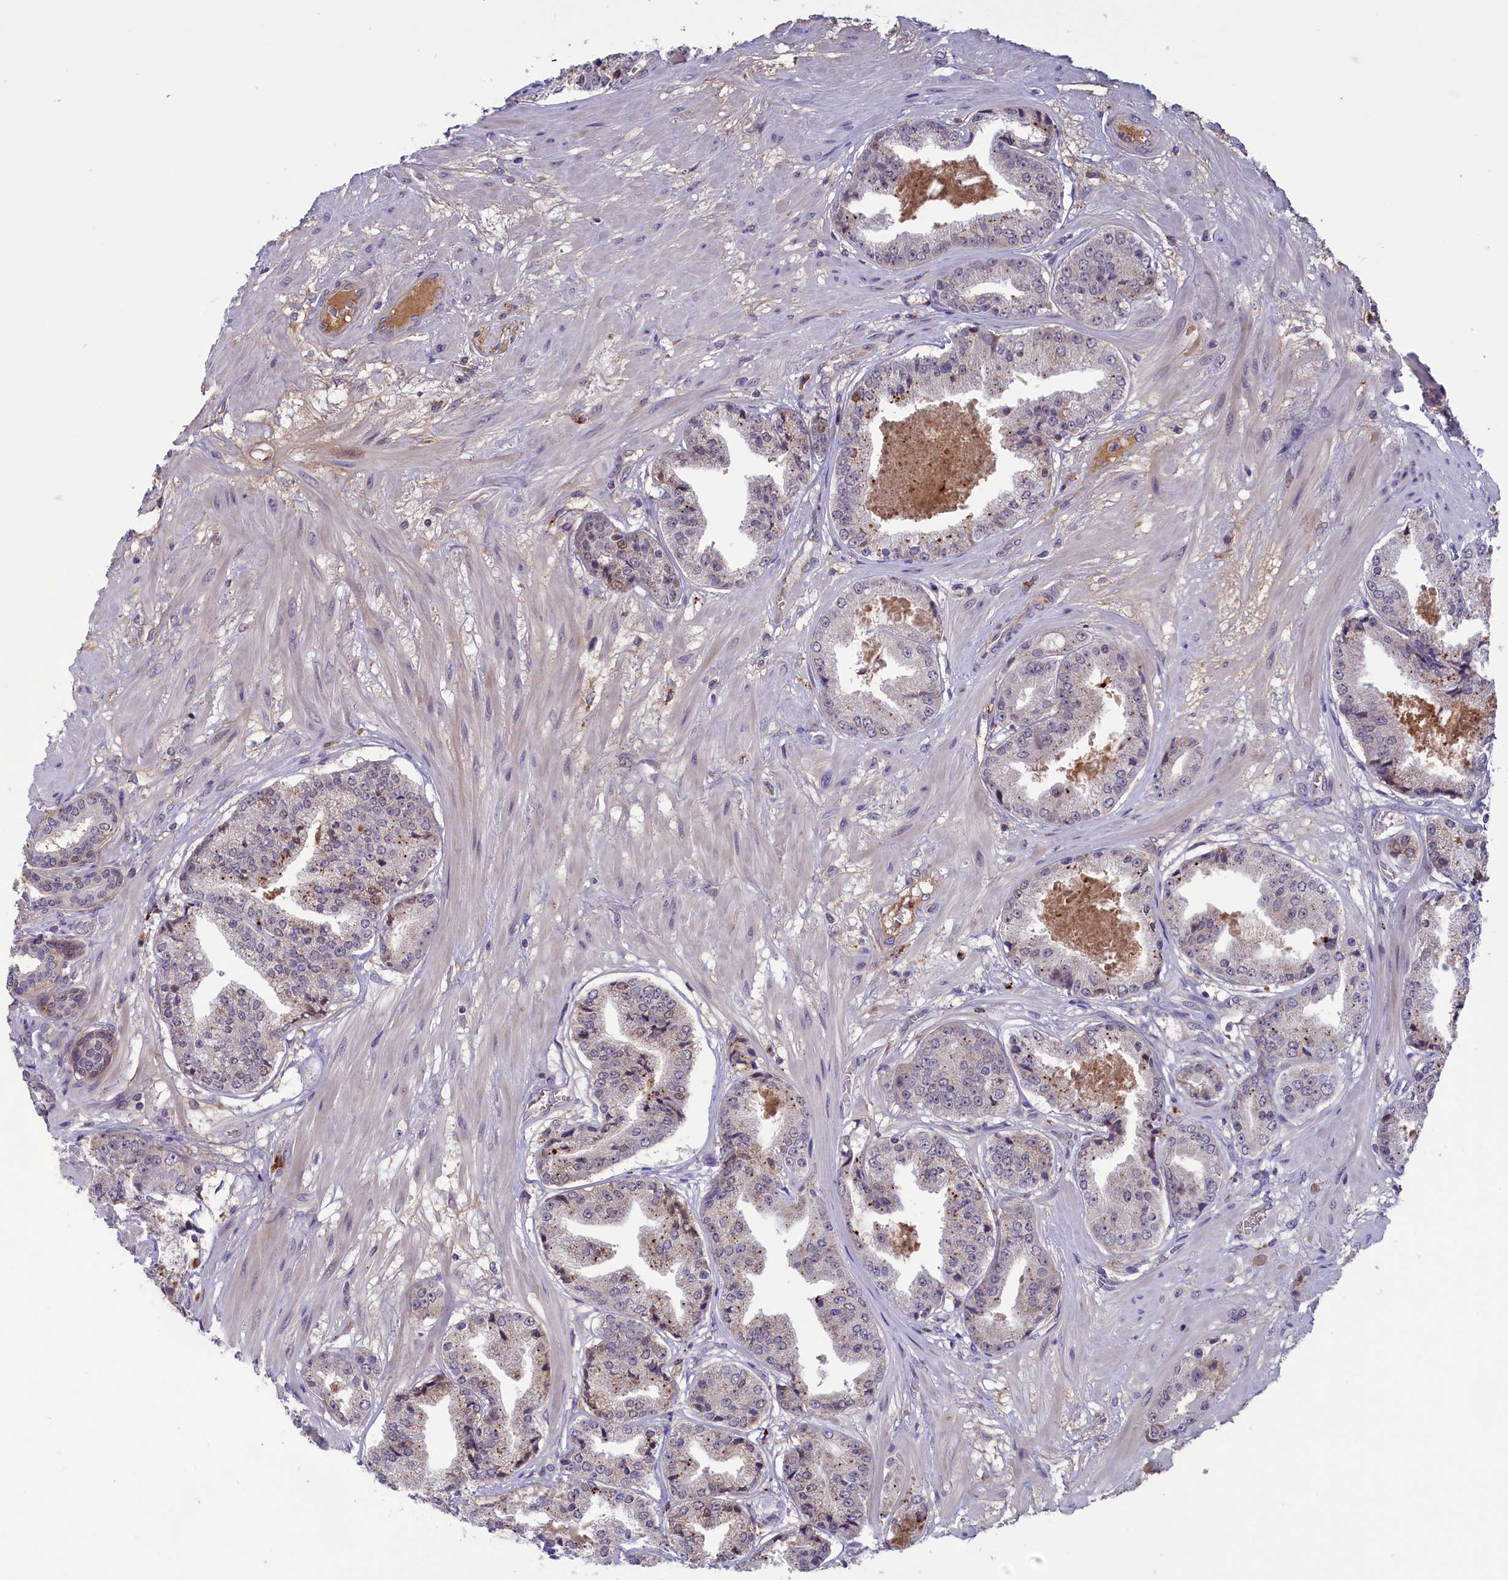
{"staining": {"intensity": "moderate", "quantity": "<25%", "location": "cytoplasmic/membranous"}, "tissue": "prostate cancer", "cell_type": "Tumor cells", "image_type": "cancer", "snomed": [{"axis": "morphology", "description": "Adenocarcinoma, High grade"}, {"axis": "topography", "description": "Prostate"}], "caption": "The image displays staining of high-grade adenocarcinoma (prostate), revealing moderate cytoplasmic/membranous protein positivity (brown color) within tumor cells.", "gene": "STYX", "patient": {"sex": "male", "age": 63}}